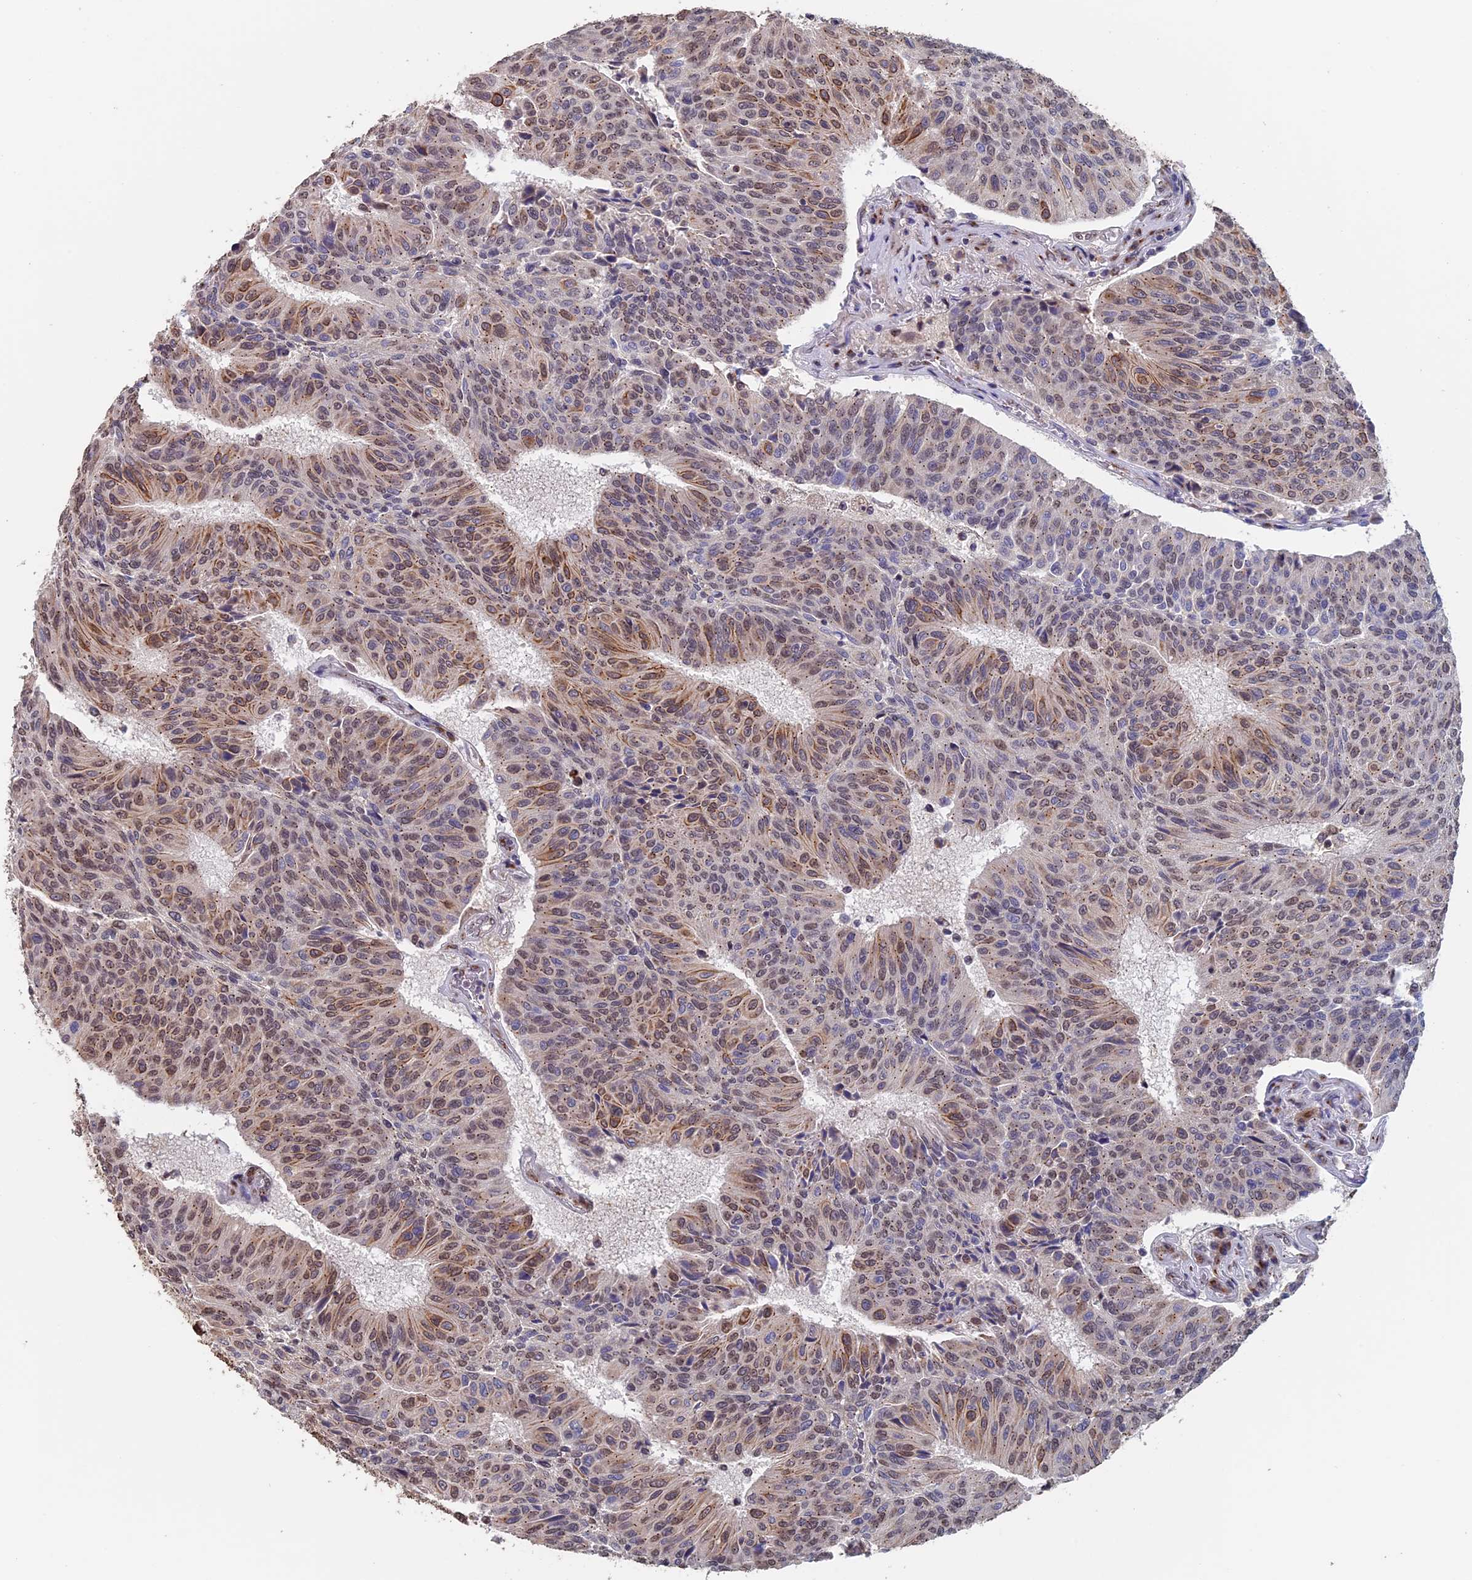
{"staining": {"intensity": "moderate", "quantity": "25%-75%", "location": "cytoplasmic/membranous,nuclear"}, "tissue": "urothelial cancer", "cell_type": "Tumor cells", "image_type": "cancer", "snomed": [{"axis": "morphology", "description": "Urothelial carcinoma, High grade"}, {"axis": "topography", "description": "Urinary bladder"}], "caption": "This is a histology image of IHC staining of urothelial cancer, which shows moderate expression in the cytoplasmic/membranous and nuclear of tumor cells.", "gene": "PIGQ", "patient": {"sex": "male", "age": 66}}